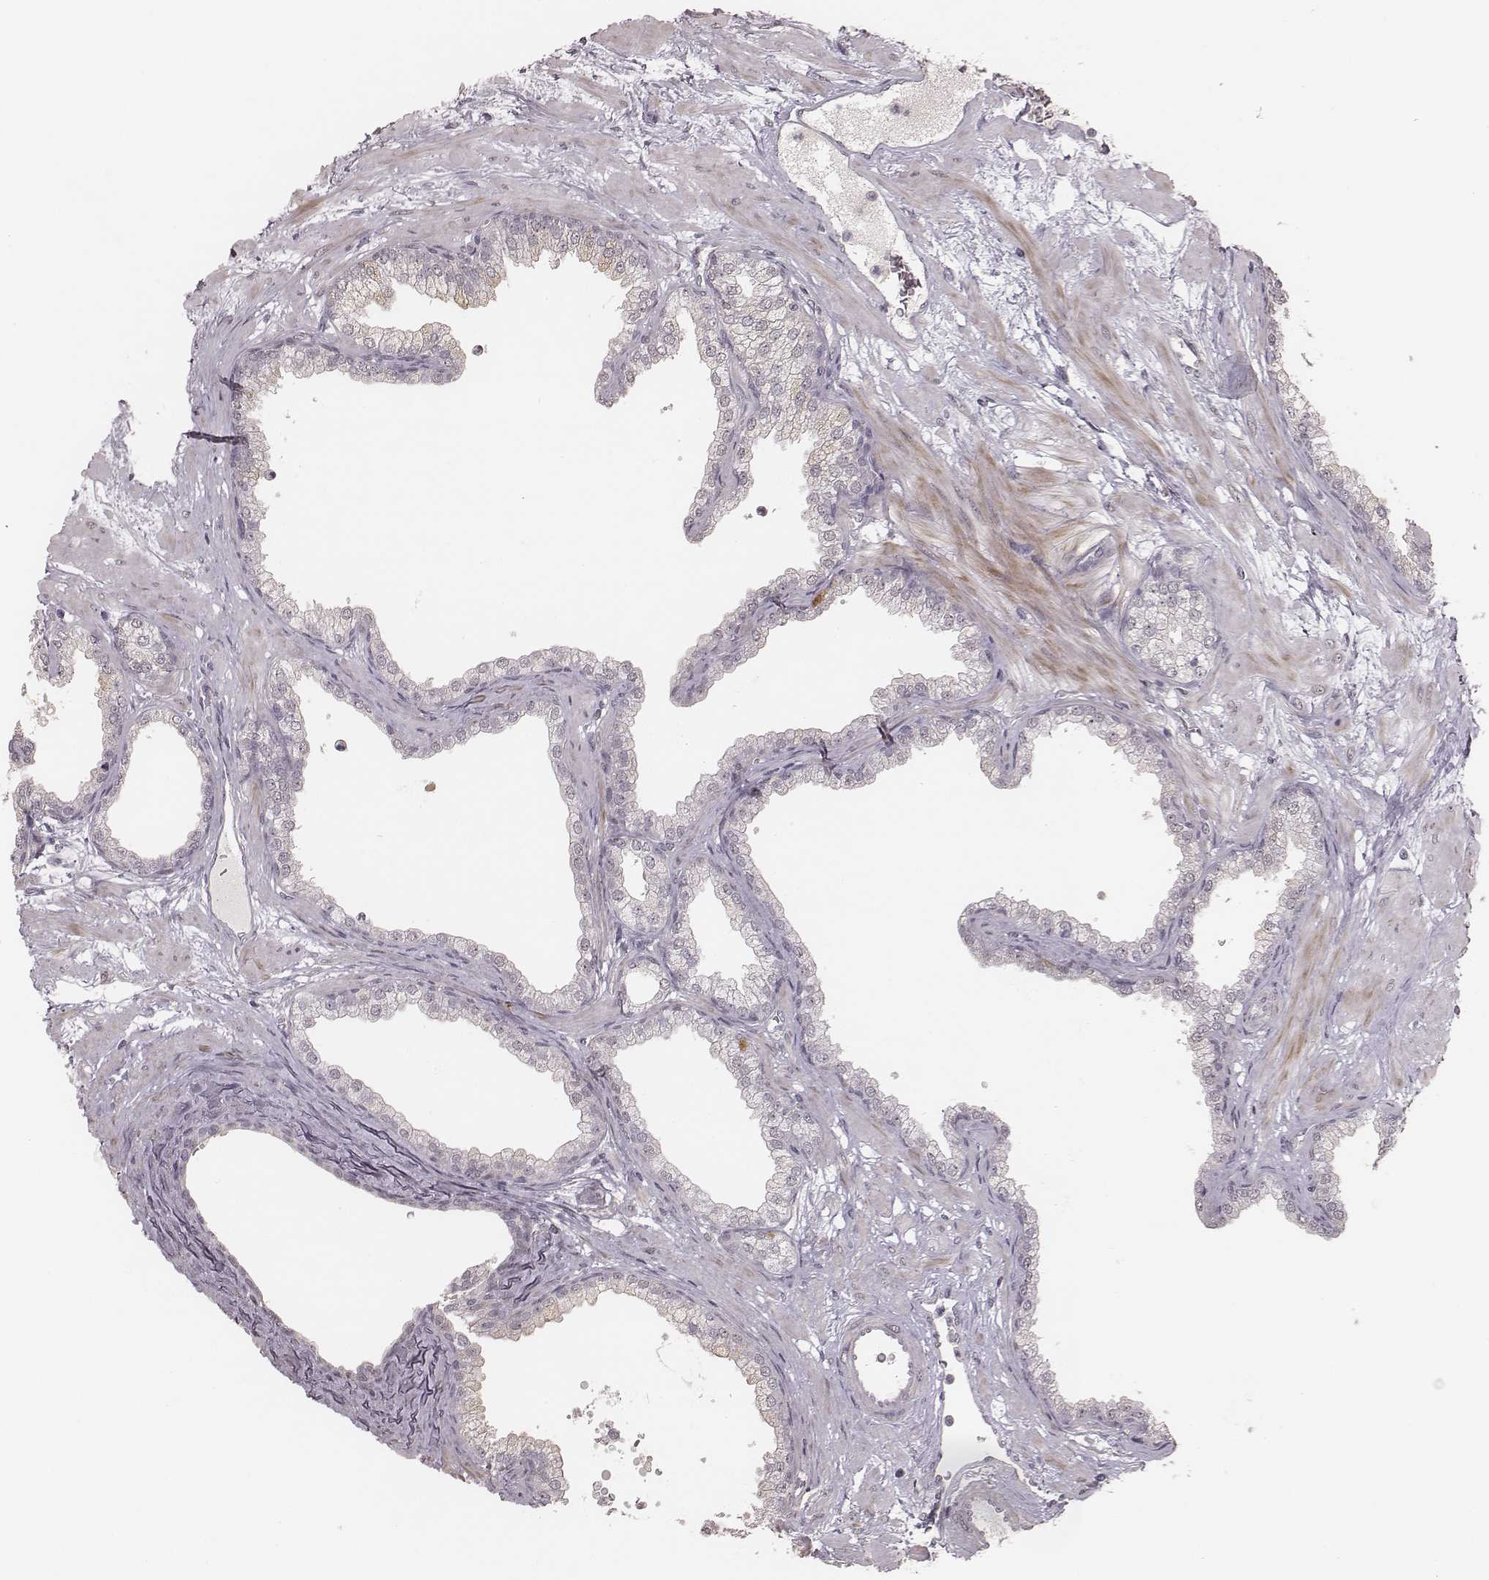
{"staining": {"intensity": "negative", "quantity": "none", "location": "none"}, "tissue": "prostate", "cell_type": "Glandular cells", "image_type": "normal", "snomed": [{"axis": "morphology", "description": "Normal tissue, NOS"}, {"axis": "topography", "description": "Prostate"}], "caption": "This is an IHC photomicrograph of benign prostate. There is no expression in glandular cells.", "gene": "SLC7A4", "patient": {"sex": "male", "age": 37}}